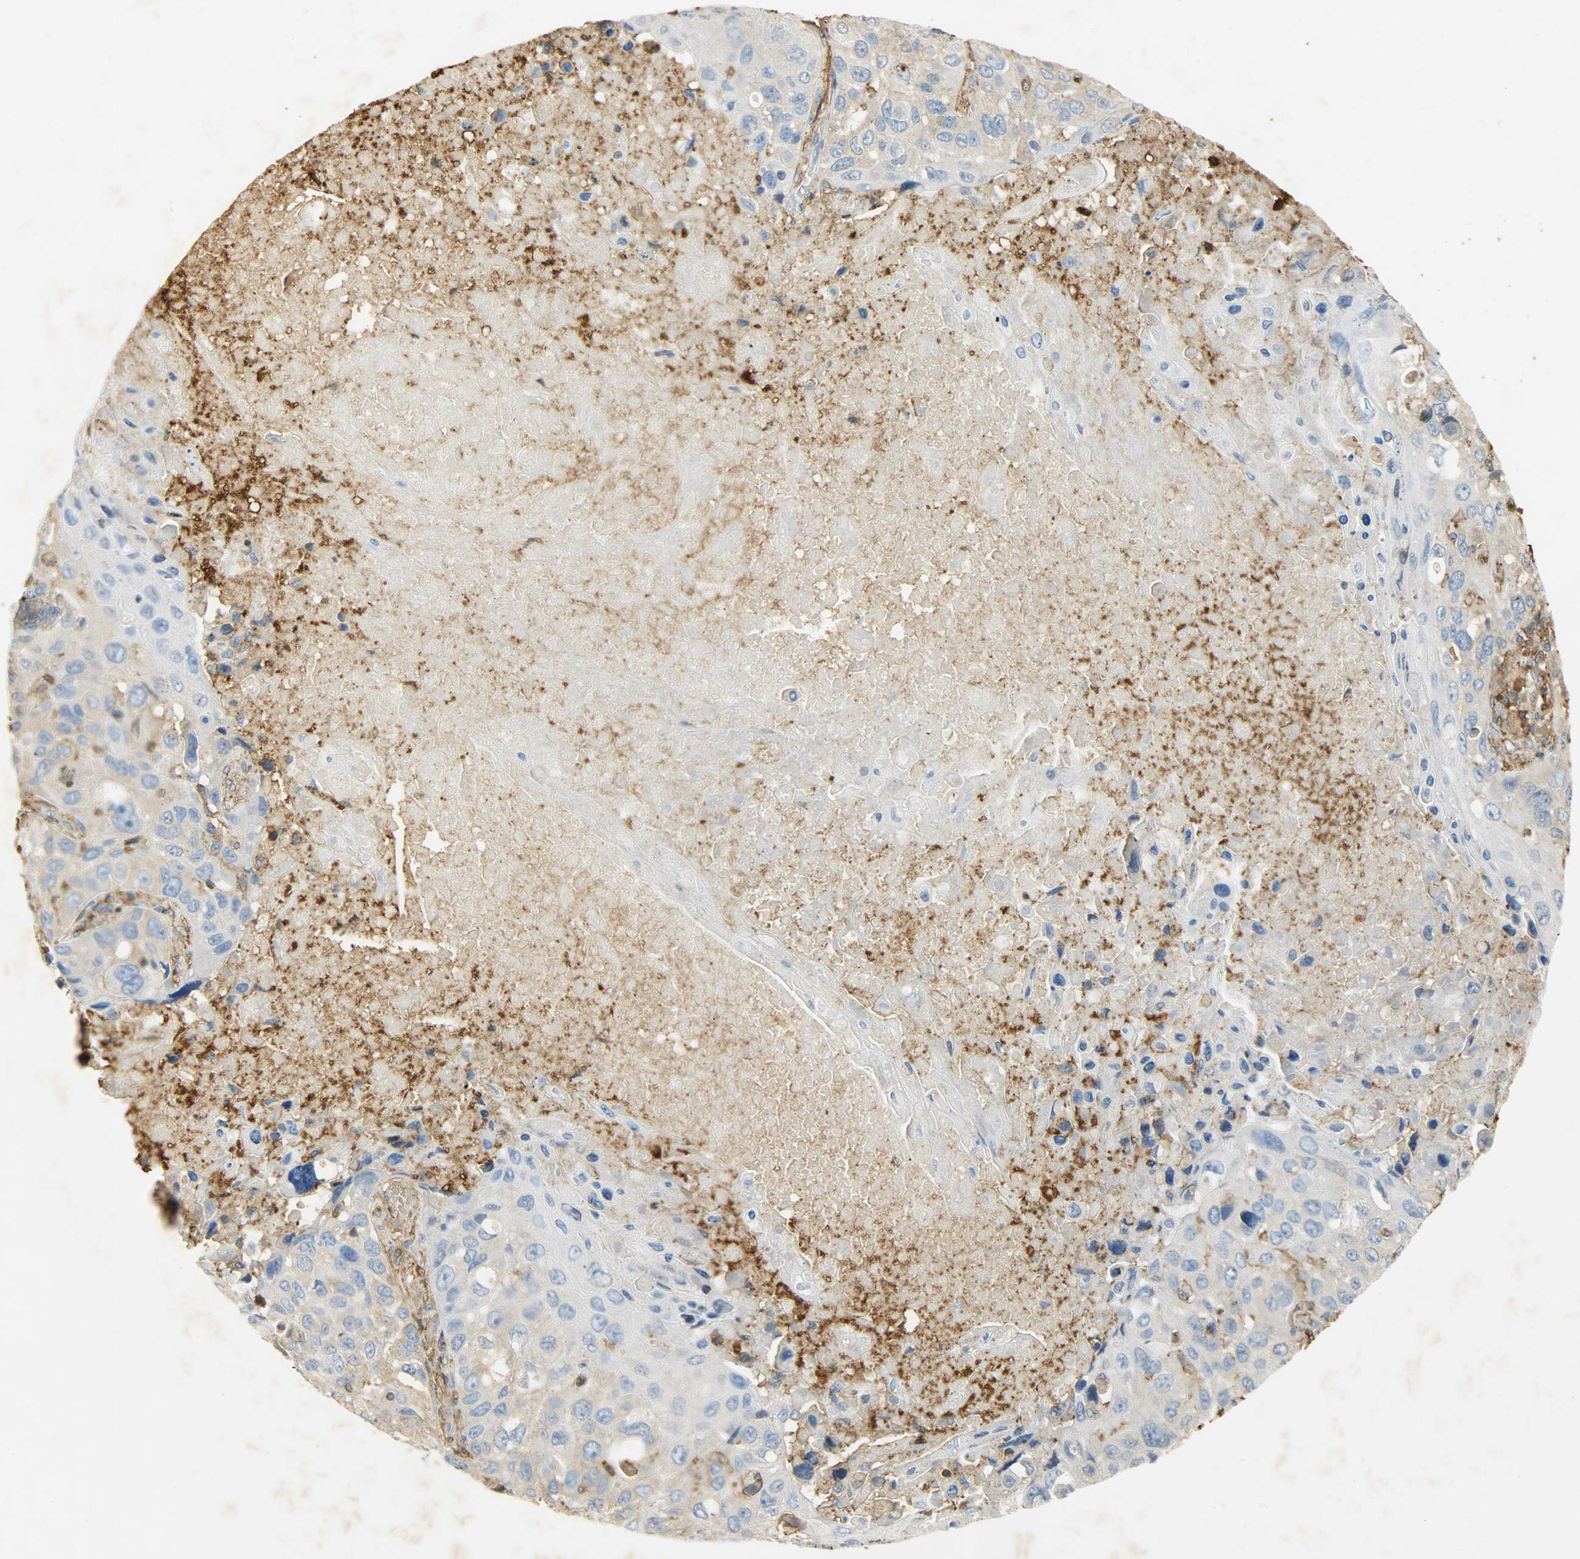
{"staining": {"intensity": "weak", "quantity": "25%-75%", "location": "cytoplasmic/membranous"}, "tissue": "lung cancer", "cell_type": "Tumor cells", "image_type": "cancer", "snomed": [{"axis": "morphology", "description": "Squamous cell carcinoma, NOS"}, {"axis": "topography", "description": "Lung"}], "caption": "Immunohistochemistry (DAB (3,3'-diaminobenzidine)) staining of human squamous cell carcinoma (lung) demonstrates weak cytoplasmic/membranous protein staining in approximately 25%-75% of tumor cells.", "gene": "ANXA6", "patient": {"sex": "male", "age": 57}}